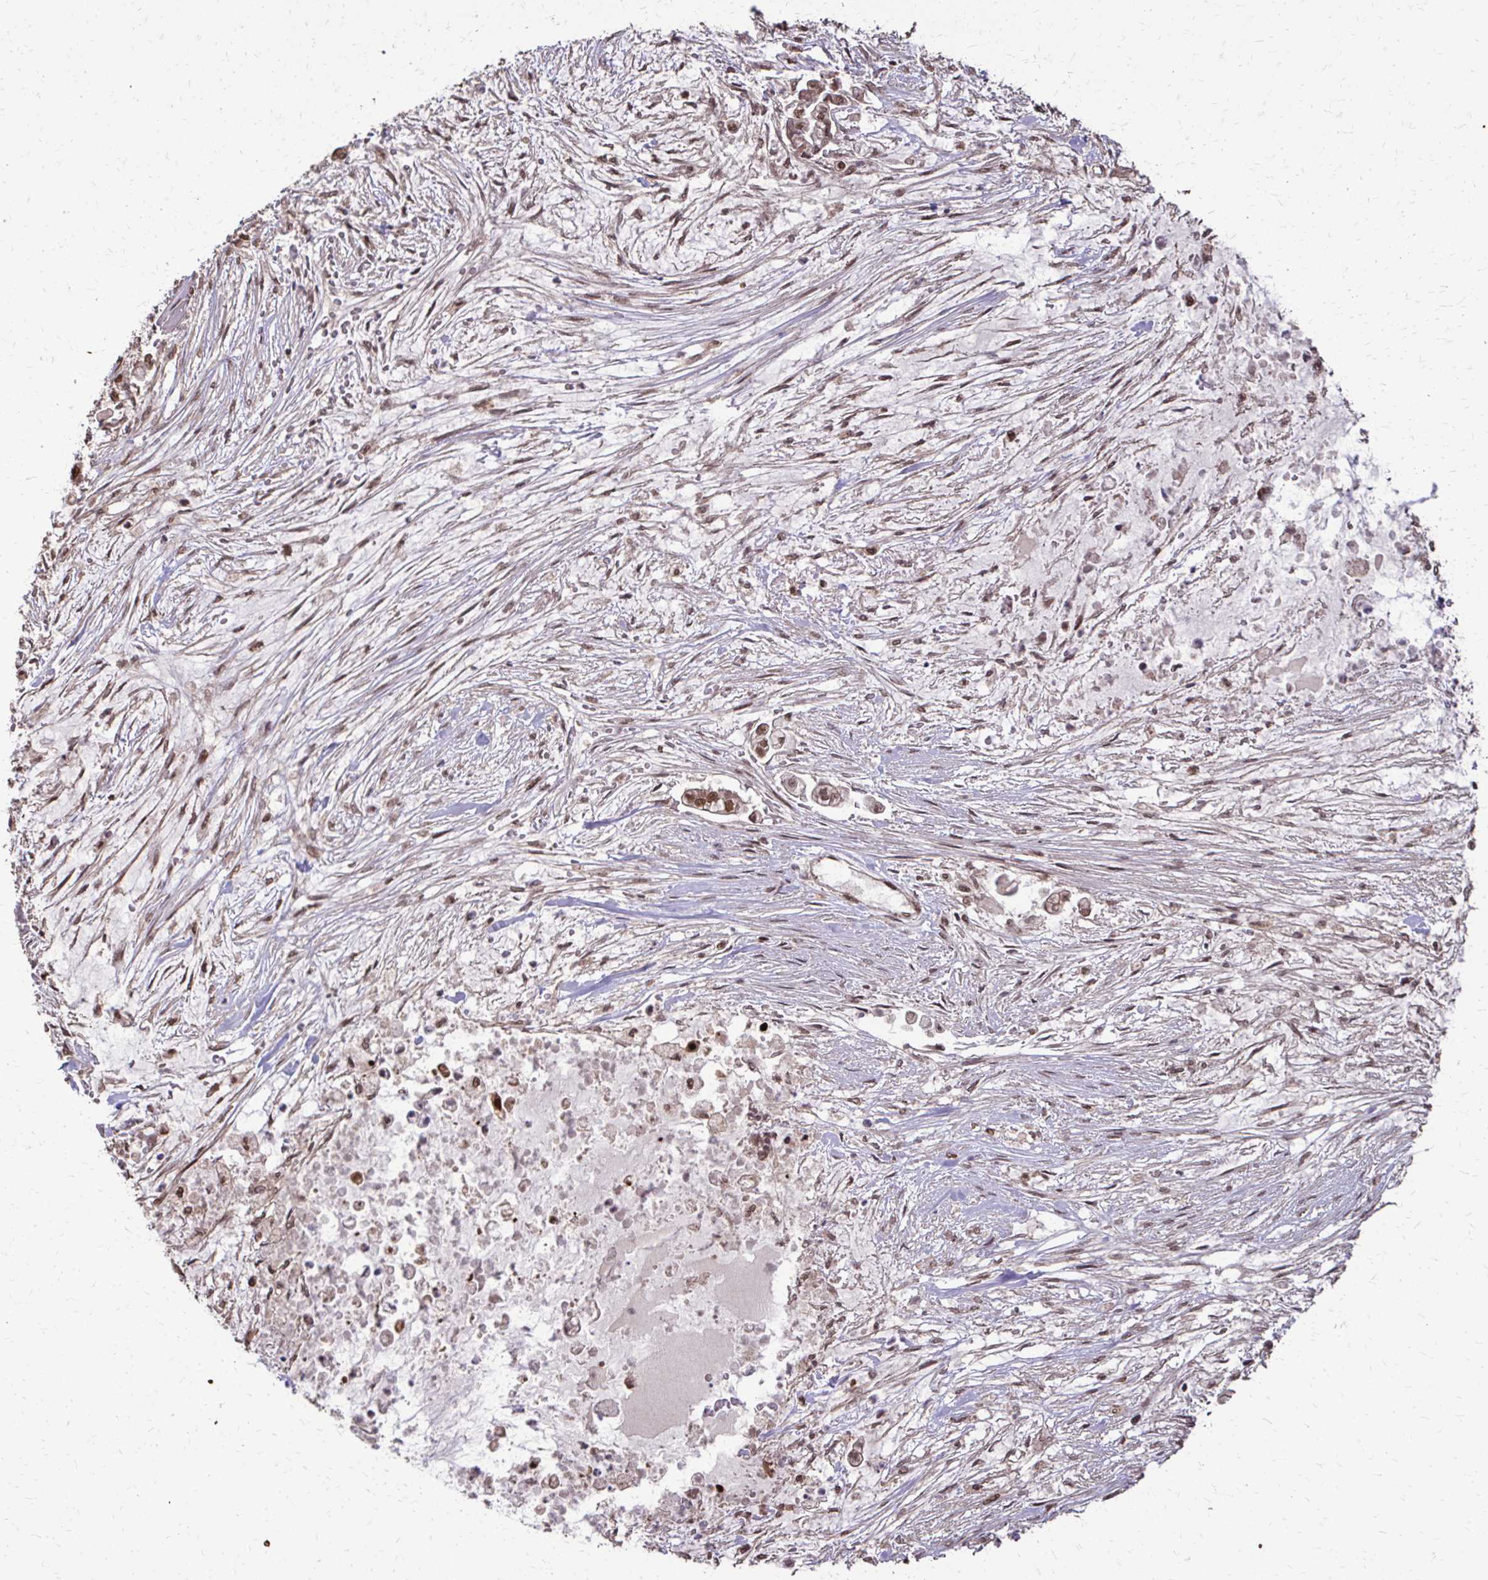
{"staining": {"intensity": "moderate", "quantity": ">75%", "location": "nuclear"}, "tissue": "pancreatic cancer", "cell_type": "Tumor cells", "image_type": "cancer", "snomed": [{"axis": "morphology", "description": "Adenocarcinoma, NOS"}, {"axis": "topography", "description": "Pancreas"}], "caption": "A brown stain labels moderate nuclear expression of a protein in human adenocarcinoma (pancreatic) tumor cells.", "gene": "SS18", "patient": {"sex": "female", "age": 69}}